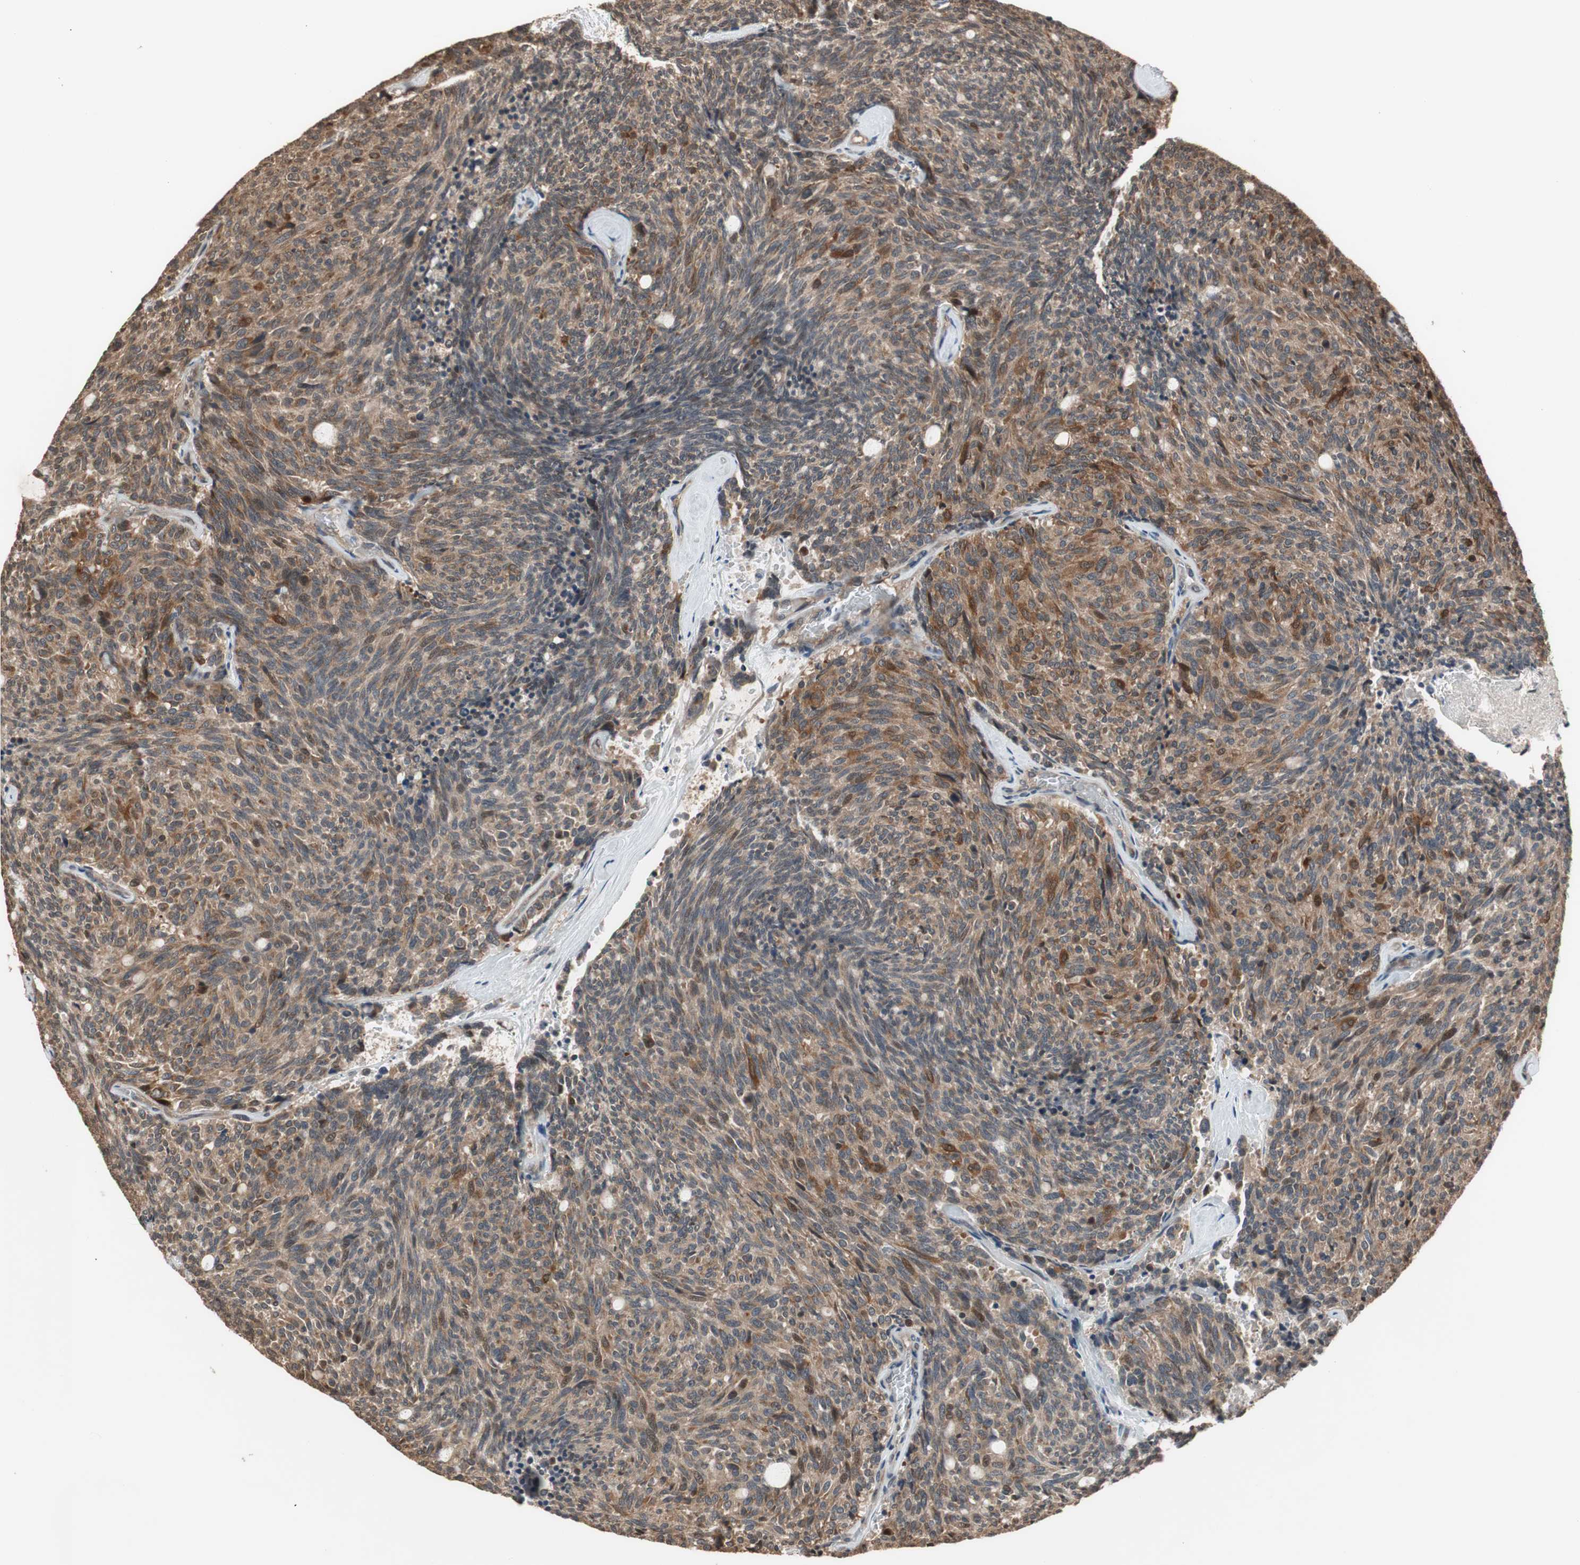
{"staining": {"intensity": "moderate", "quantity": ">75%", "location": "cytoplasmic/membranous"}, "tissue": "carcinoid", "cell_type": "Tumor cells", "image_type": "cancer", "snomed": [{"axis": "morphology", "description": "Carcinoid, malignant, NOS"}, {"axis": "topography", "description": "Pancreas"}], "caption": "Immunohistochemical staining of human carcinoid demonstrates moderate cytoplasmic/membranous protein staining in about >75% of tumor cells.", "gene": "TMEM230", "patient": {"sex": "female", "age": 54}}